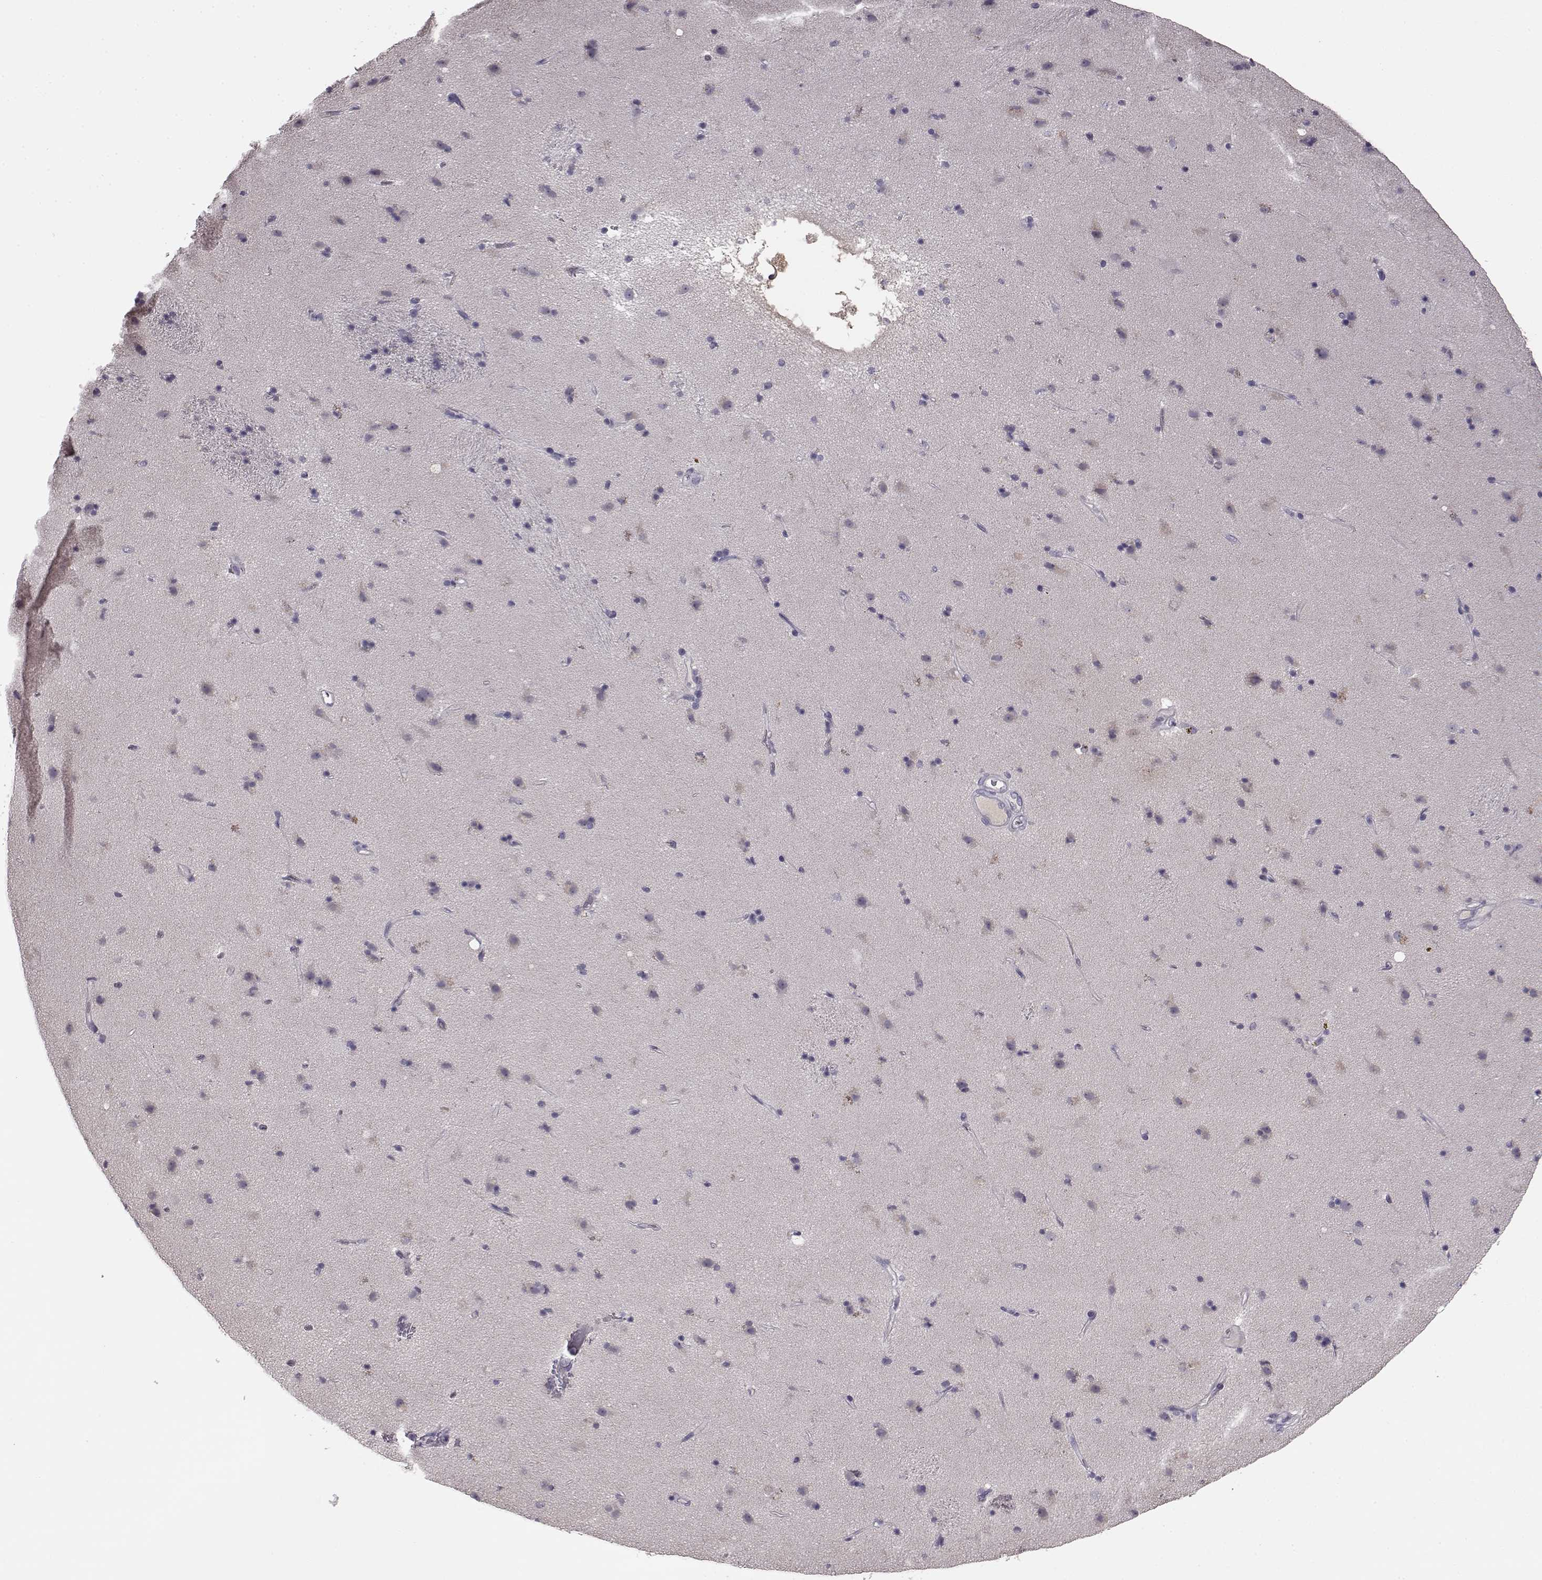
{"staining": {"intensity": "negative", "quantity": "none", "location": "none"}, "tissue": "caudate", "cell_type": "Glial cells", "image_type": "normal", "snomed": [{"axis": "morphology", "description": "Normal tissue, NOS"}, {"axis": "topography", "description": "Lateral ventricle wall"}], "caption": "The immunohistochemistry (IHC) histopathology image has no significant expression in glial cells of caudate. (DAB (3,3'-diaminobenzidine) IHC with hematoxylin counter stain).", "gene": "KRT81", "patient": {"sex": "female", "age": 71}}